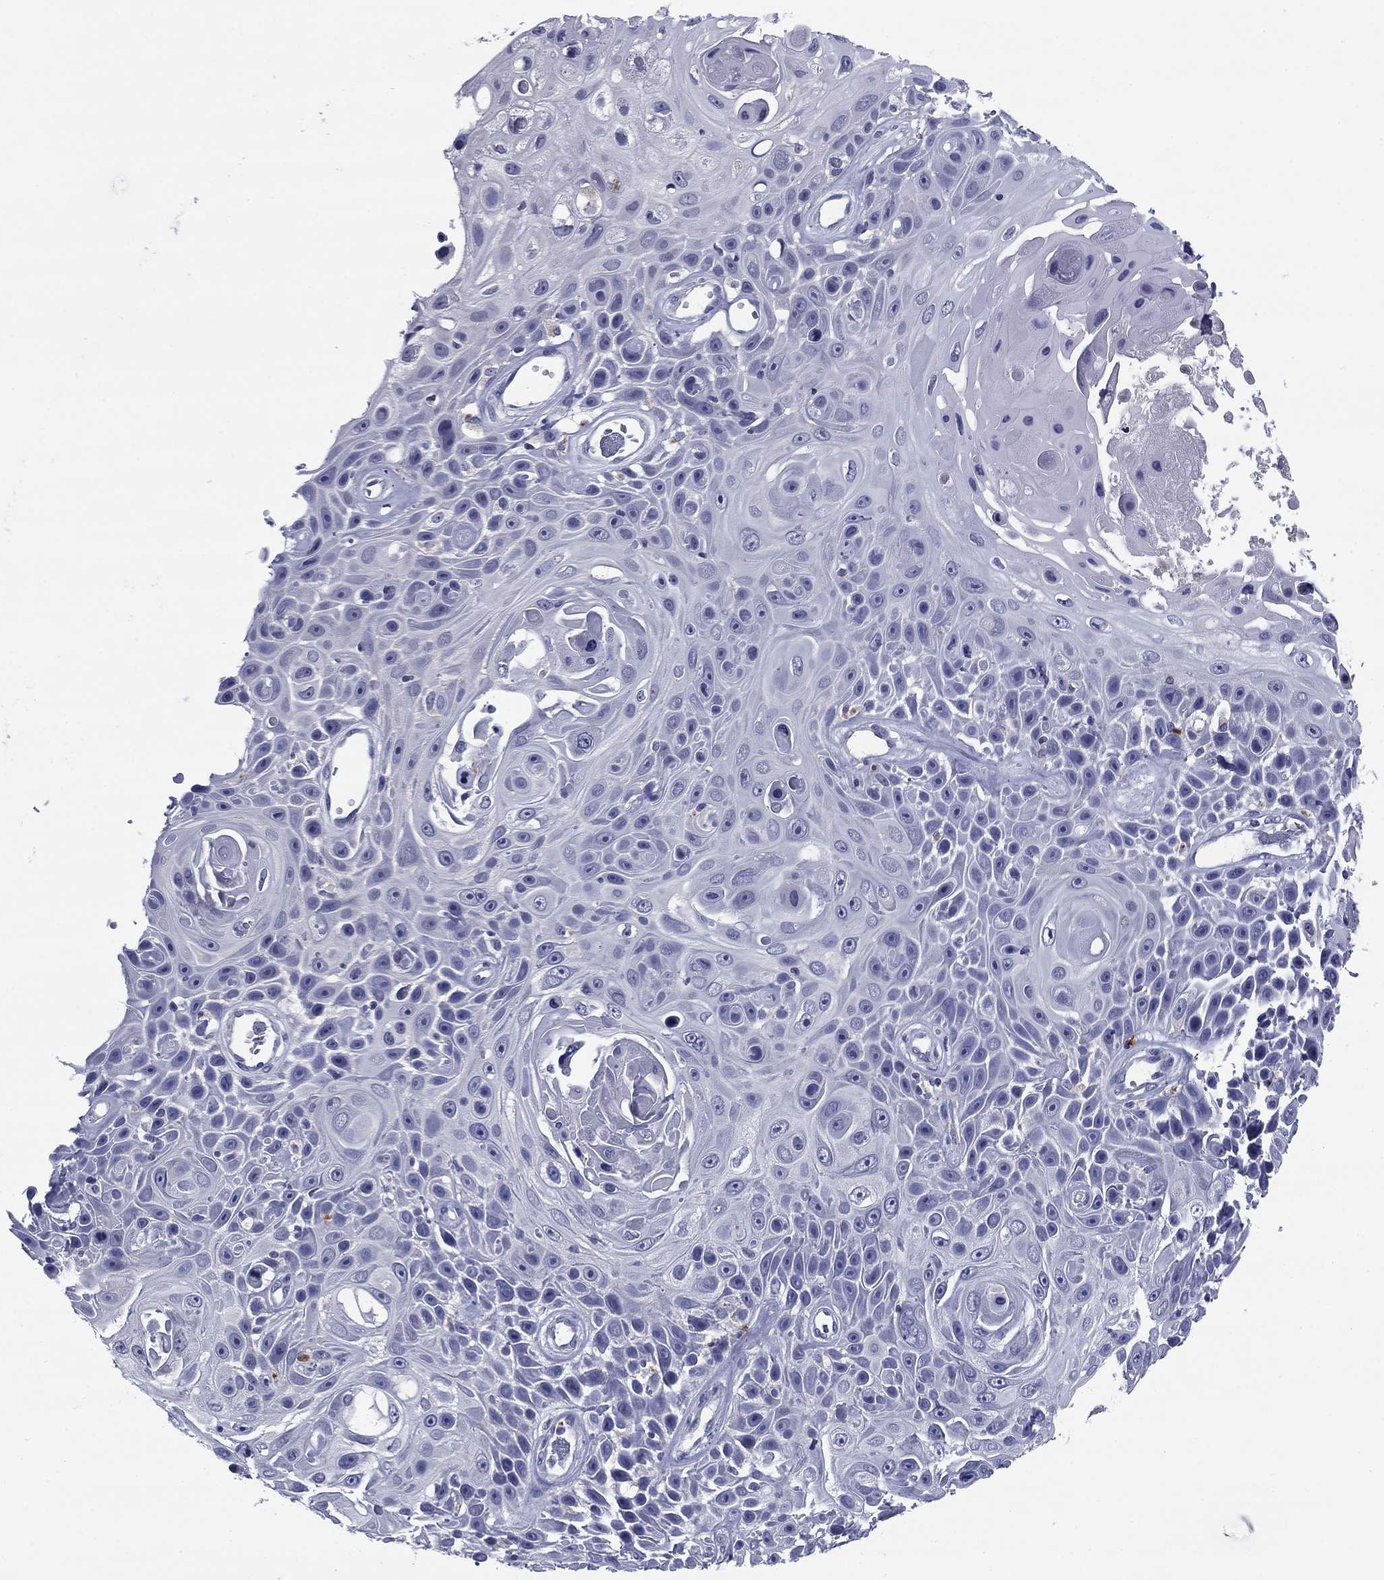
{"staining": {"intensity": "negative", "quantity": "none", "location": "none"}, "tissue": "skin cancer", "cell_type": "Tumor cells", "image_type": "cancer", "snomed": [{"axis": "morphology", "description": "Squamous cell carcinoma, NOS"}, {"axis": "topography", "description": "Skin"}], "caption": "A high-resolution photomicrograph shows immunohistochemistry staining of squamous cell carcinoma (skin), which reveals no significant expression in tumor cells.", "gene": "REXO5", "patient": {"sex": "male", "age": 82}}